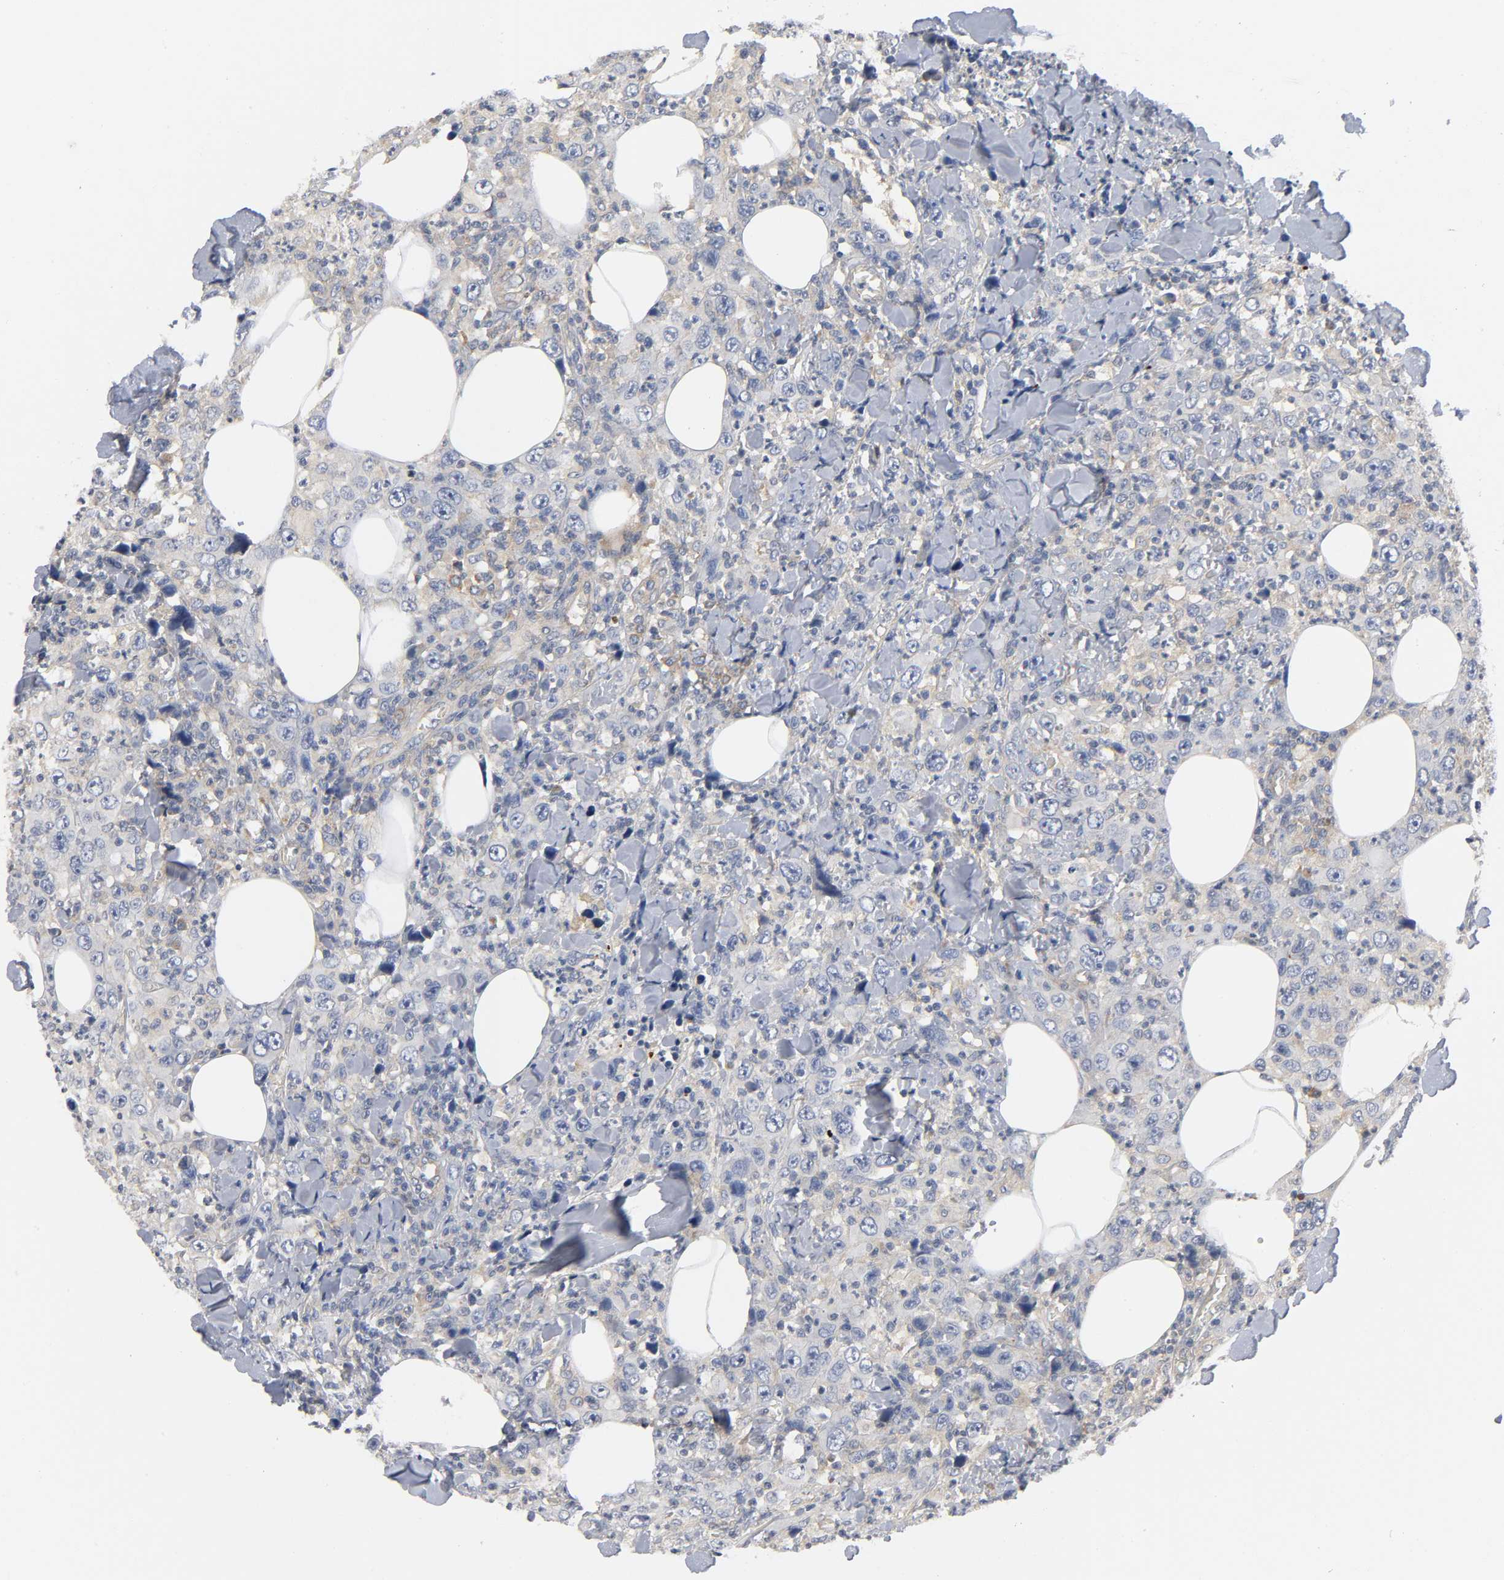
{"staining": {"intensity": "weak", "quantity": "25%-75%", "location": "cytoplasmic/membranous"}, "tissue": "thyroid cancer", "cell_type": "Tumor cells", "image_type": "cancer", "snomed": [{"axis": "morphology", "description": "Carcinoma, NOS"}, {"axis": "topography", "description": "Thyroid gland"}], "caption": "Immunohistochemical staining of carcinoma (thyroid) exhibits low levels of weak cytoplasmic/membranous protein expression in approximately 25%-75% of tumor cells.", "gene": "HDAC6", "patient": {"sex": "female", "age": 77}}